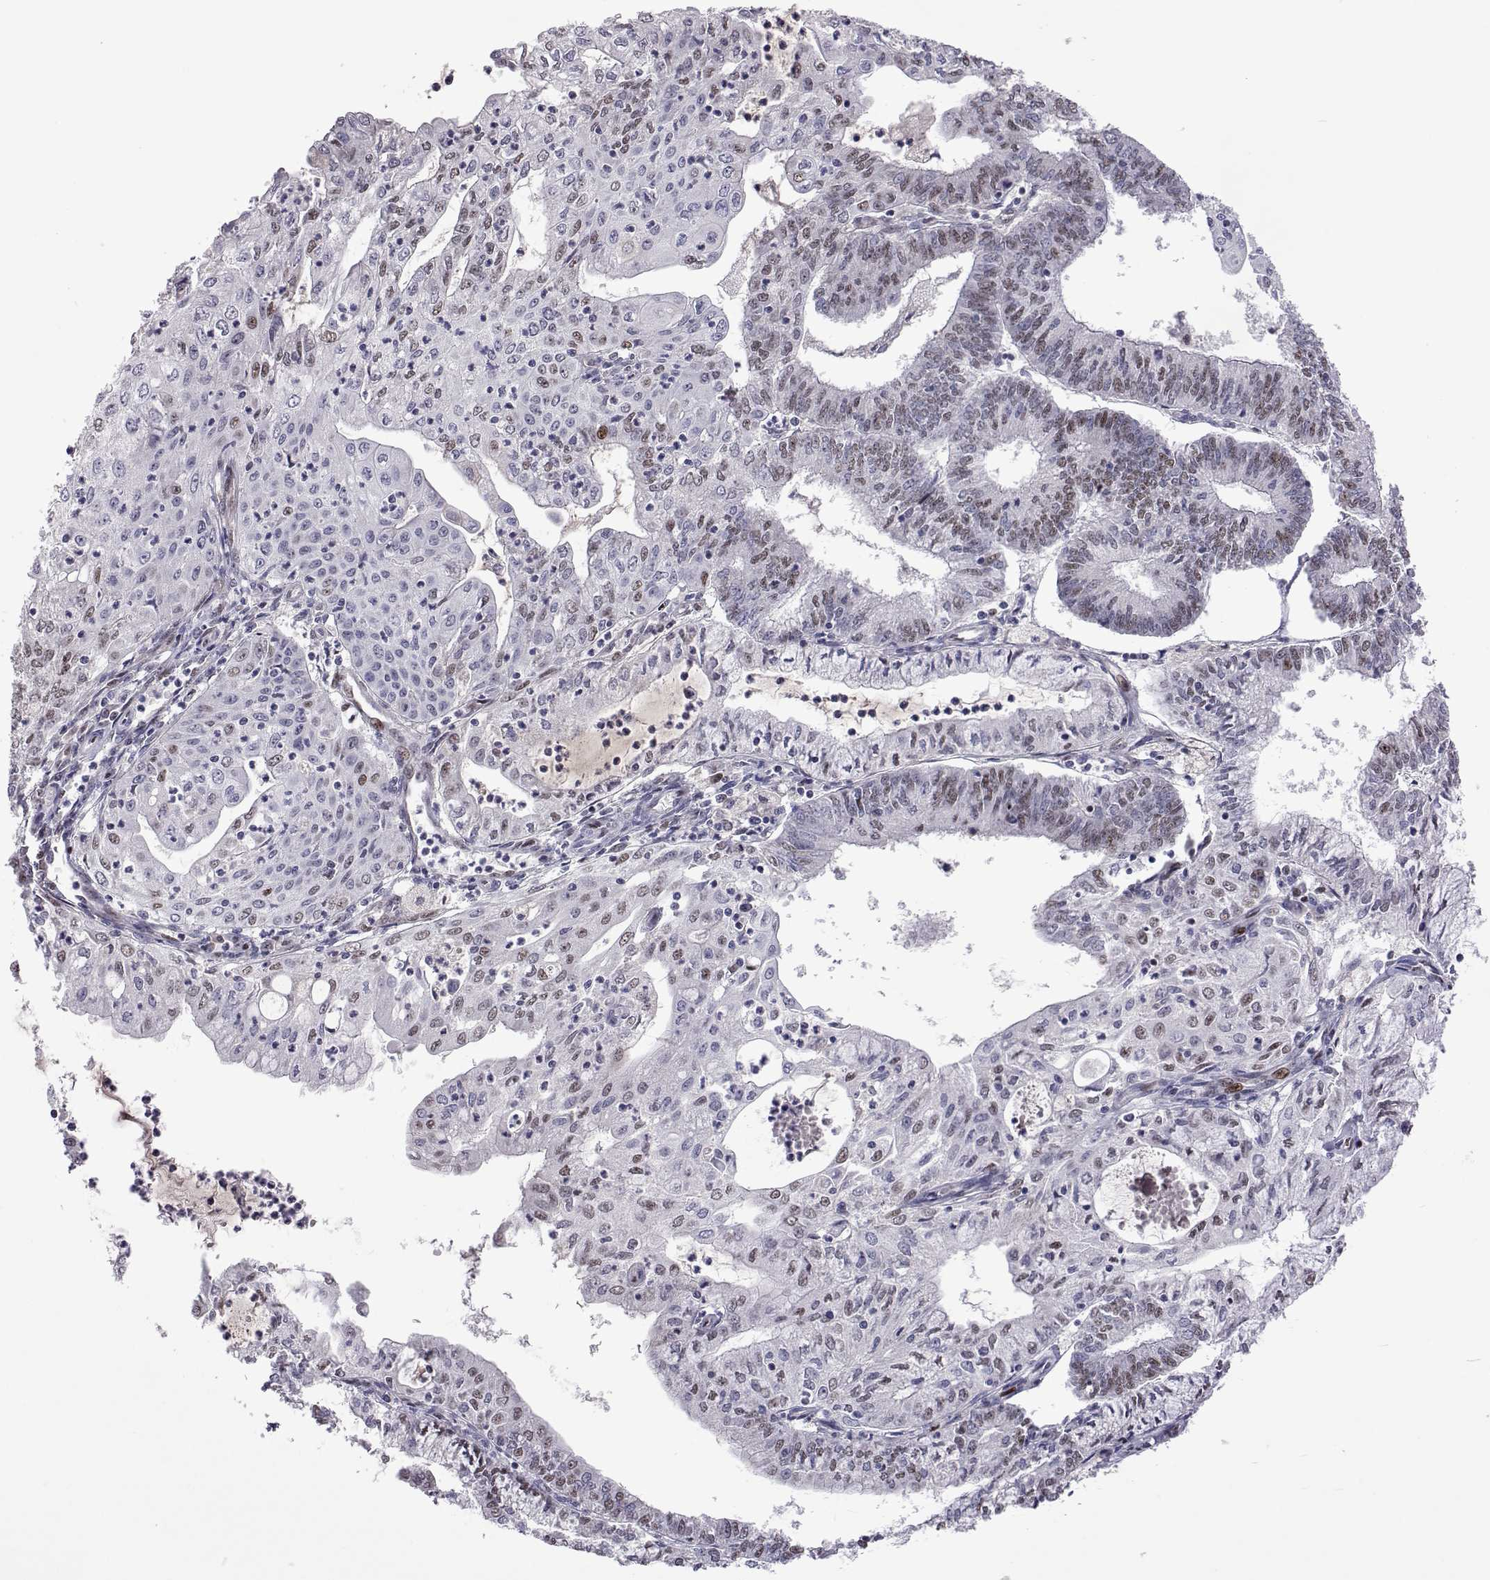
{"staining": {"intensity": "weak", "quantity": "<25%", "location": "nuclear"}, "tissue": "endometrial cancer", "cell_type": "Tumor cells", "image_type": "cancer", "snomed": [{"axis": "morphology", "description": "Adenocarcinoma, NOS"}, {"axis": "topography", "description": "Endometrium"}], "caption": "A high-resolution micrograph shows immunohistochemistry (IHC) staining of endometrial cancer (adenocarcinoma), which exhibits no significant staining in tumor cells.", "gene": "TCF15", "patient": {"sex": "female", "age": 61}}